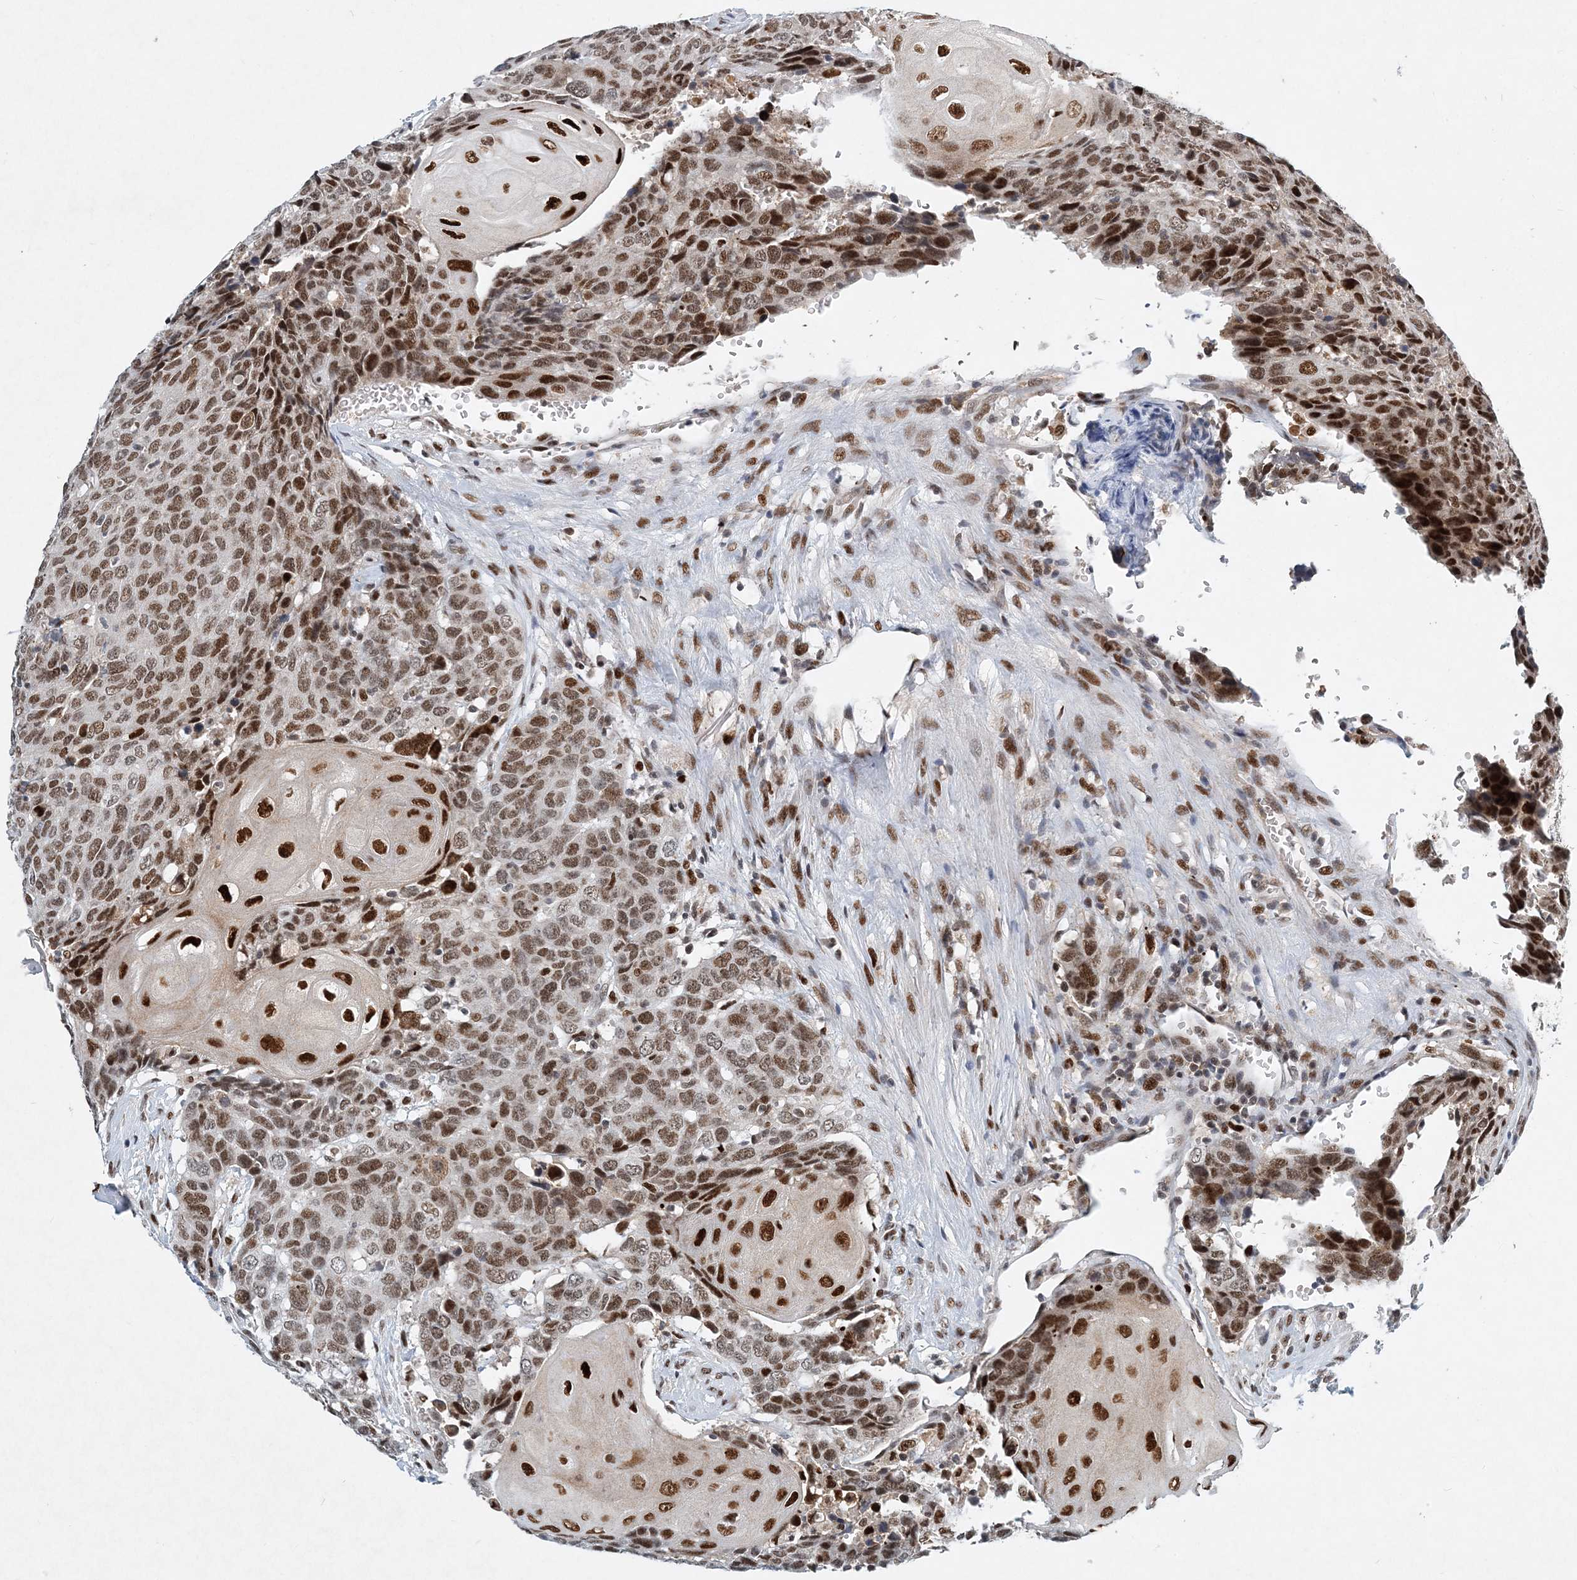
{"staining": {"intensity": "strong", "quantity": "25%-75%", "location": "nuclear"}, "tissue": "head and neck cancer", "cell_type": "Tumor cells", "image_type": "cancer", "snomed": [{"axis": "morphology", "description": "Squamous cell carcinoma, NOS"}, {"axis": "topography", "description": "Head-Neck"}], "caption": "This photomicrograph displays squamous cell carcinoma (head and neck) stained with immunohistochemistry to label a protein in brown. The nuclear of tumor cells show strong positivity for the protein. Nuclei are counter-stained blue.", "gene": "KPNA4", "patient": {"sex": "male", "age": 66}}